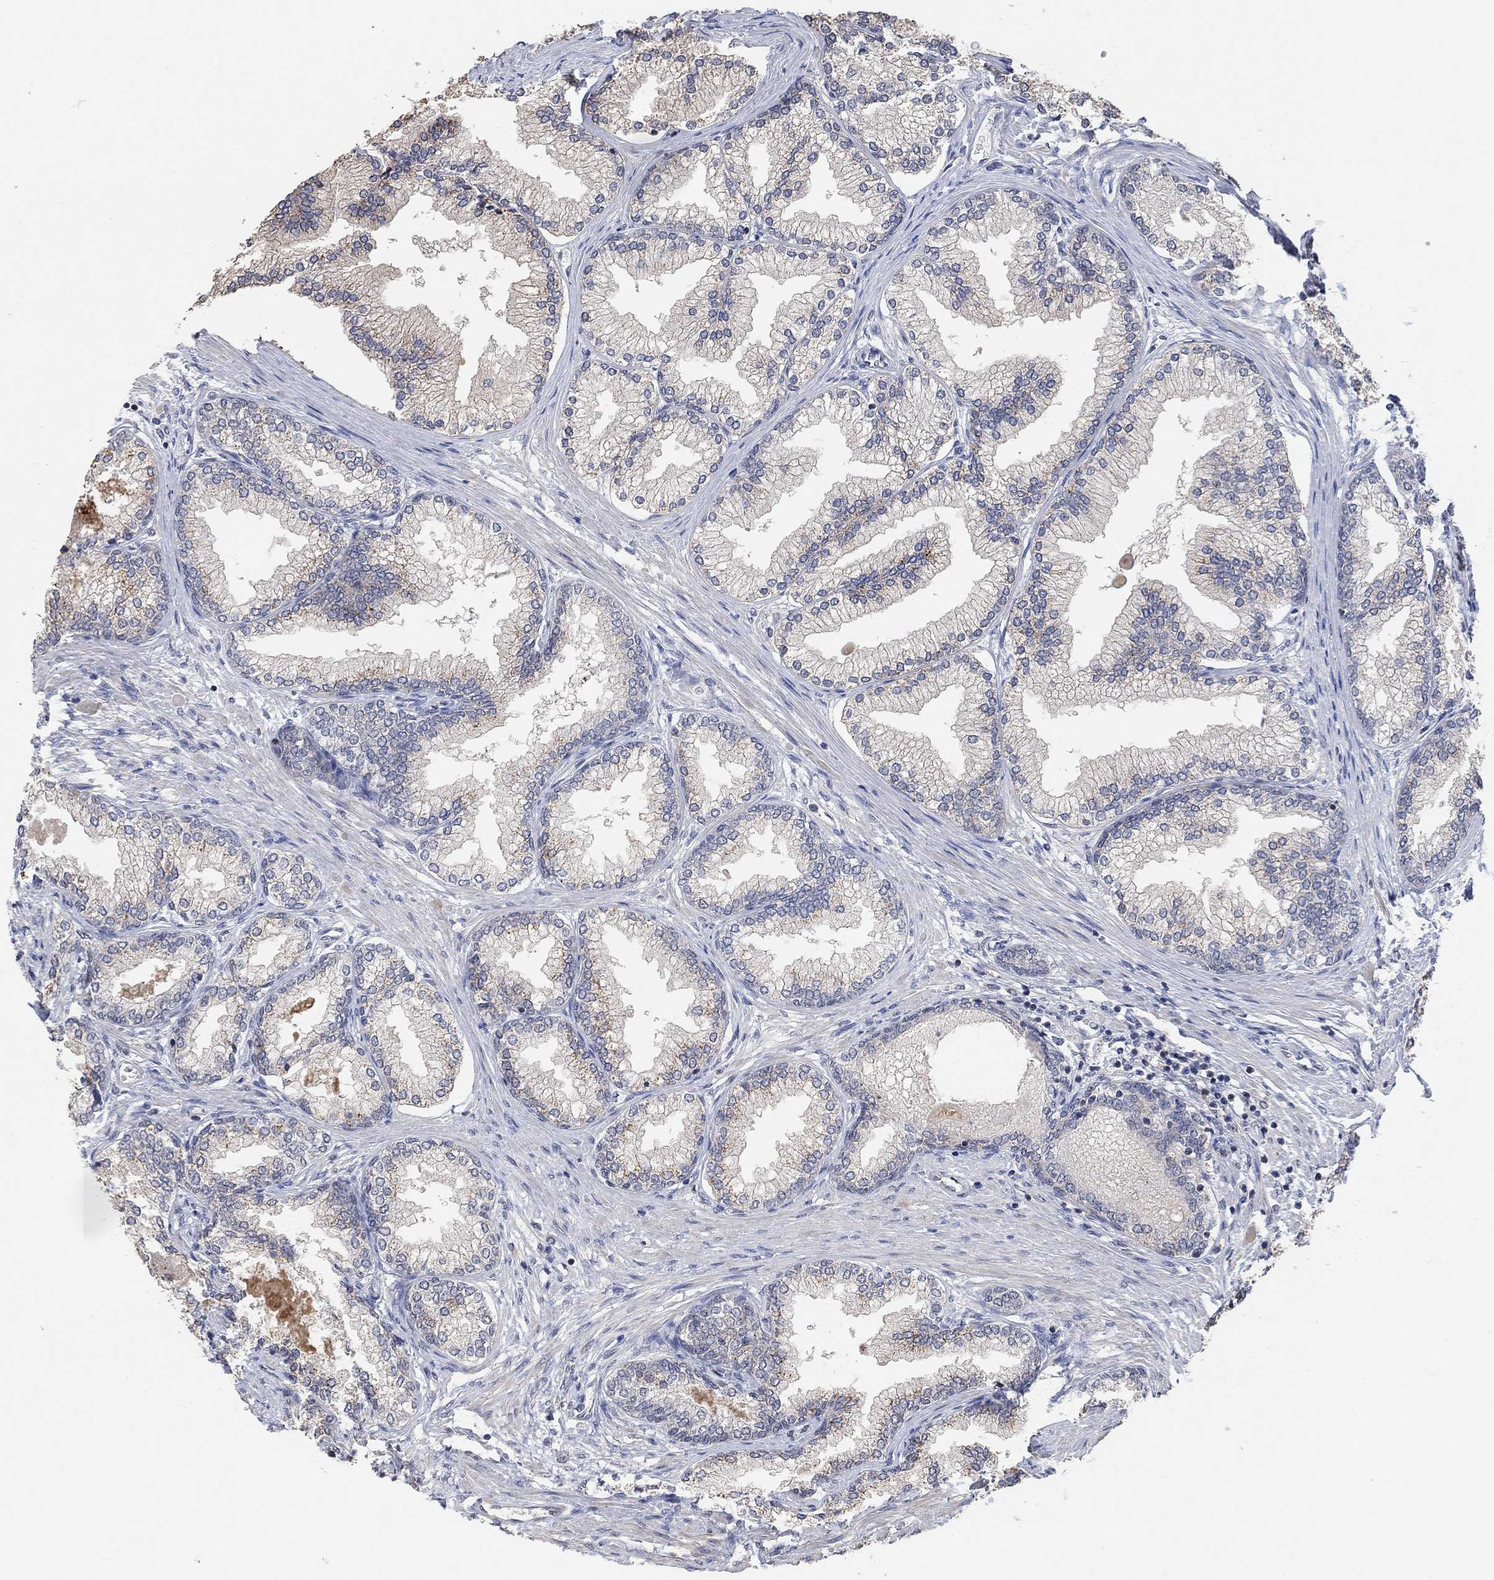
{"staining": {"intensity": "weak", "quantity": "<25%", "location": "cytoplasmic/membranous"}, "tissue": "prostate", "cell_type": "Glandular cells", "image_type": "normal", "snomed": [{"axis": "morphology", "description": "Normal tissue, NOS"}, {"axis": "topography", "description": "Prostate"}], "caption": "DAB (3,3'-diaminobenzidine) immunohistochemical staining of benign human prostate reveals no significant staining in glandular cells.", "gene": "UNC5B", "patient": {"sex": "male", "age": 72}}